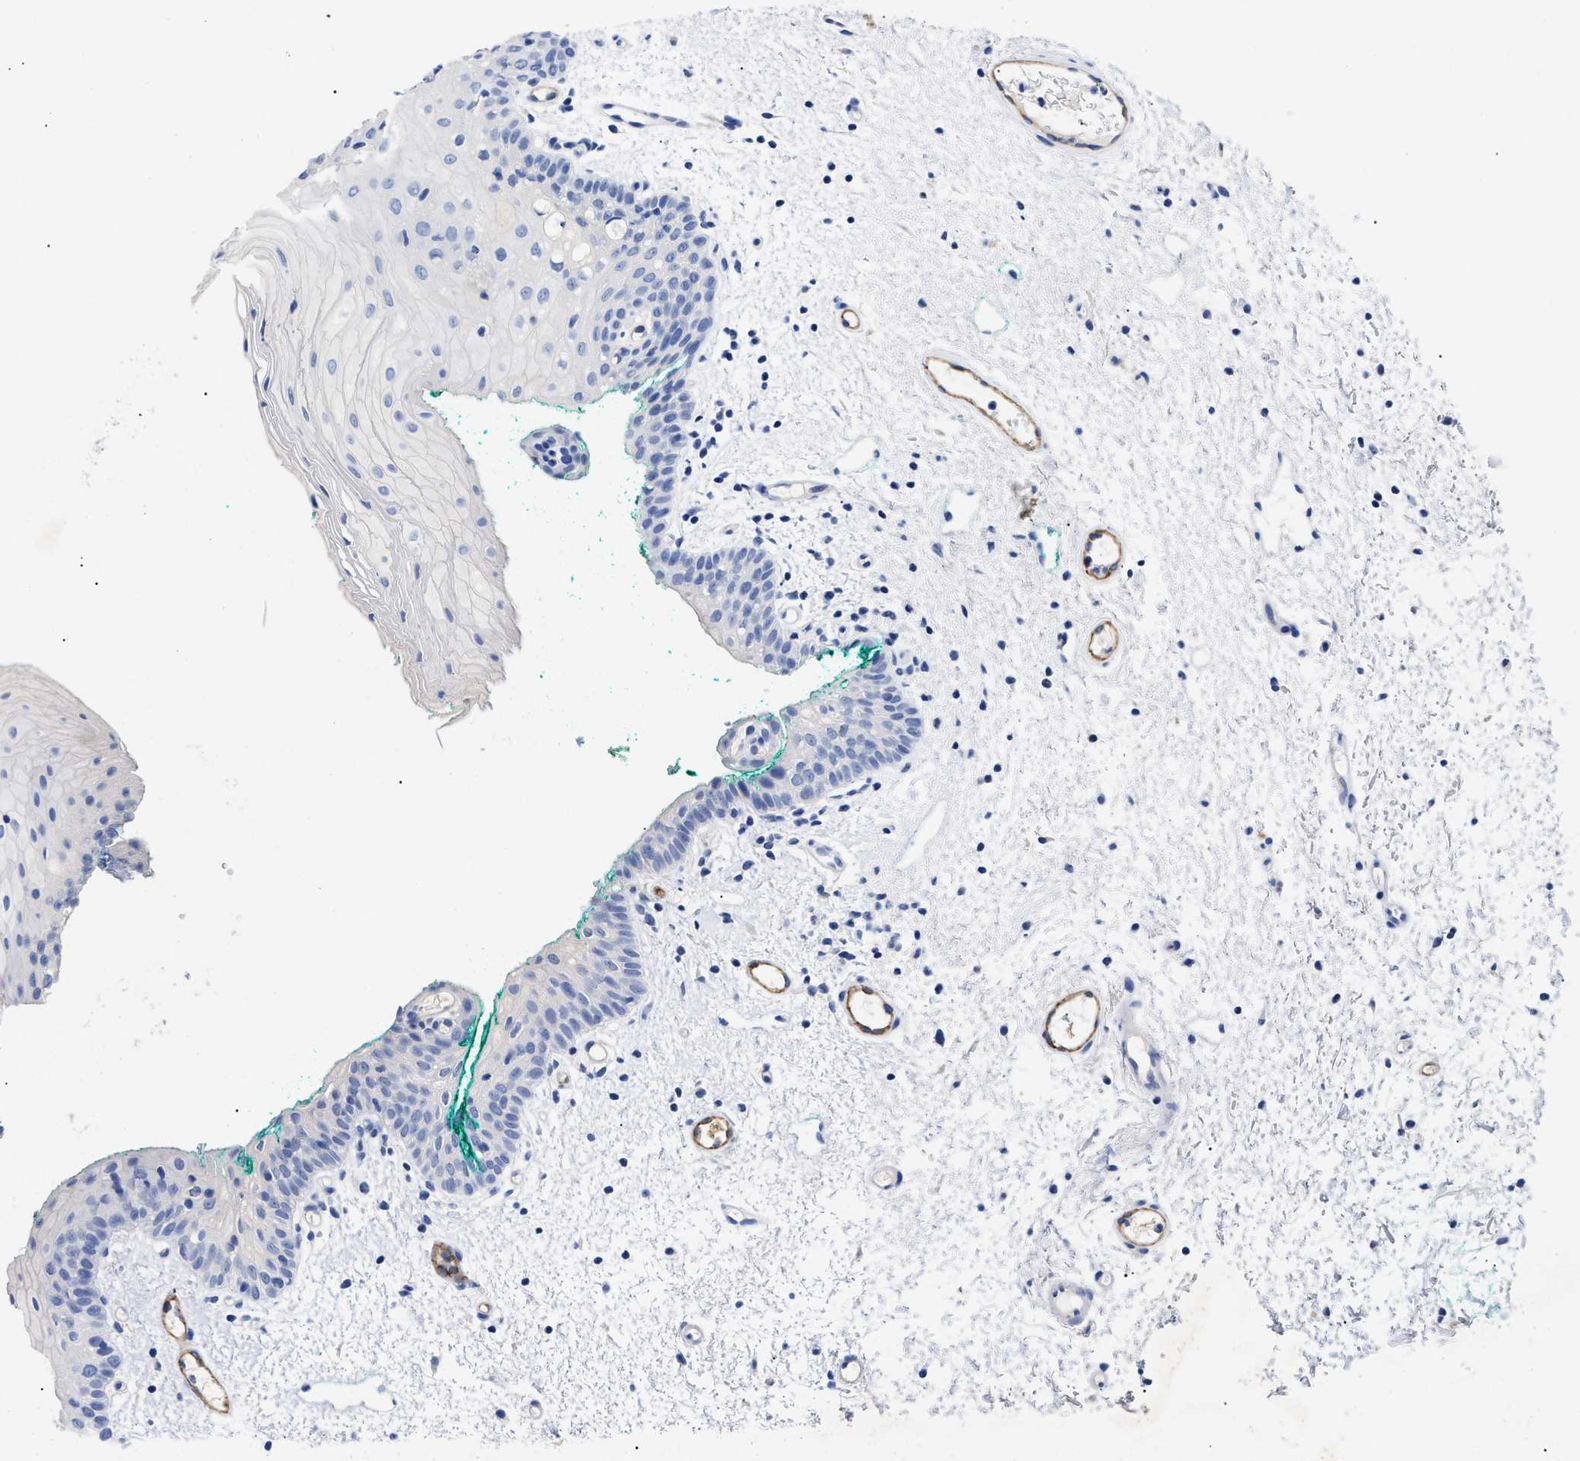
{"staining": {"intensity": "negative", "quantity": "none", "location": "none"}, "tissue": "oral mucosa", "cell_type": "Squamous epithelial cells", "image_type": "normal", "snomed": [{"axis": "morphology", "description": "Normal tissue, NOS"}, {"axis": "morphology", "description": "Squamous cell carcinoma, NOS"}, {"axis": "topography", "description": "Oral tissue"}, {"axis": "topography", "description": "Salivary gland"}, {"axis": "topography", "description": "Head-Neck"}], "caption": "A histopathology image of oral mucosa stained for a protein shows no brown staining in squamous epithelial cells. The staining is performed using DAB brown chromogen with nuclei counter-stained in using hematoxylin.", "gene": "ACKR1", "patient": {"sex": "female", "age": 62}}